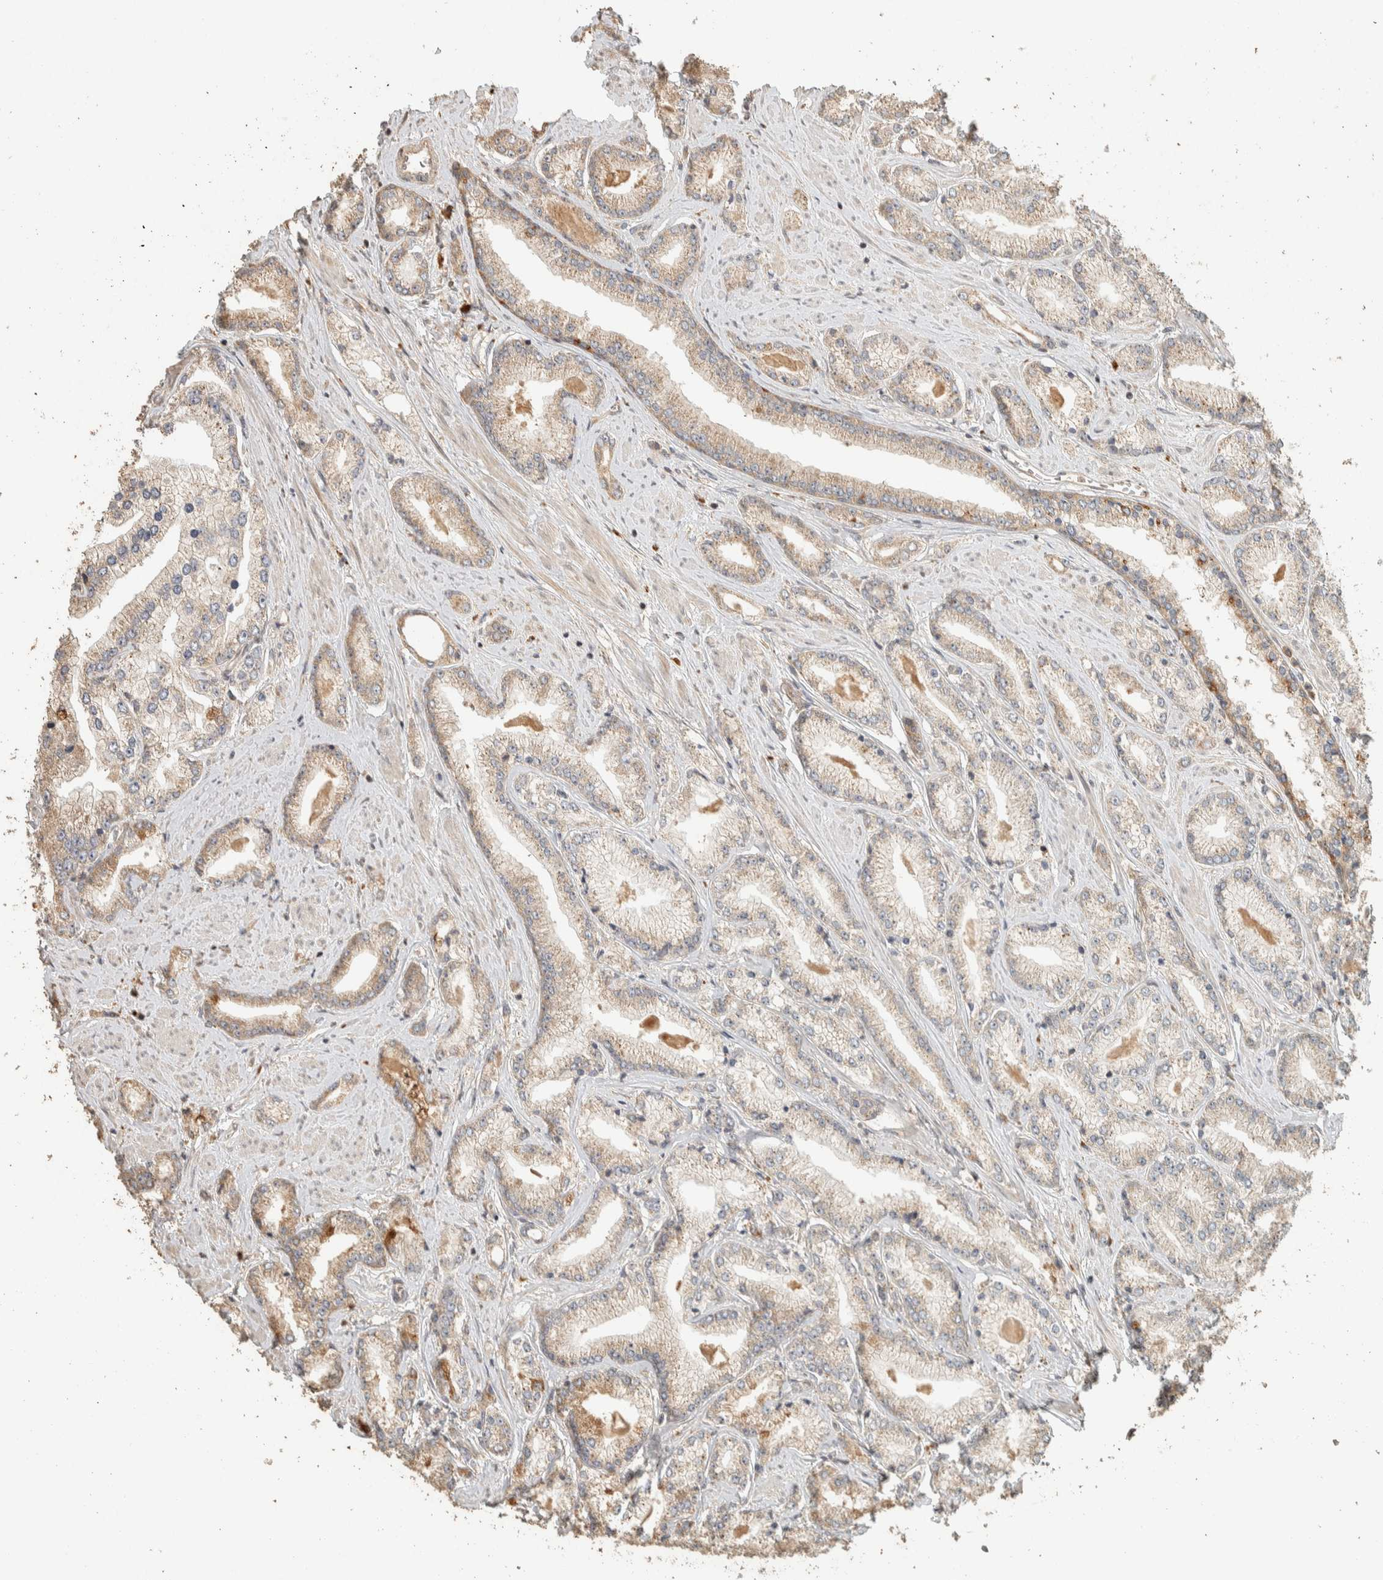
{"staining": {"intensity": "weak", "quantity": "25%-75%", "location": "cytoplasmic/membranous"}, "tissue": "prostate cancer", "cell_type": "Tumor cells", "image_type": "cancer", "snomed": [{"axis": "morphology", "description": "Adenocarcinoma, Low grade"}, {"axis": "topography", "description": "Prostate"}], "caption": "Brown immunohistochemical staining in human prostate adenocarcinoma (low-grade) demonstrates weak cytoplasmic/membranous positivity in approximately 25%-75% of tumor cells.", "gene": "EXOC7", "patient": {"sex": "male", "age": 62}}